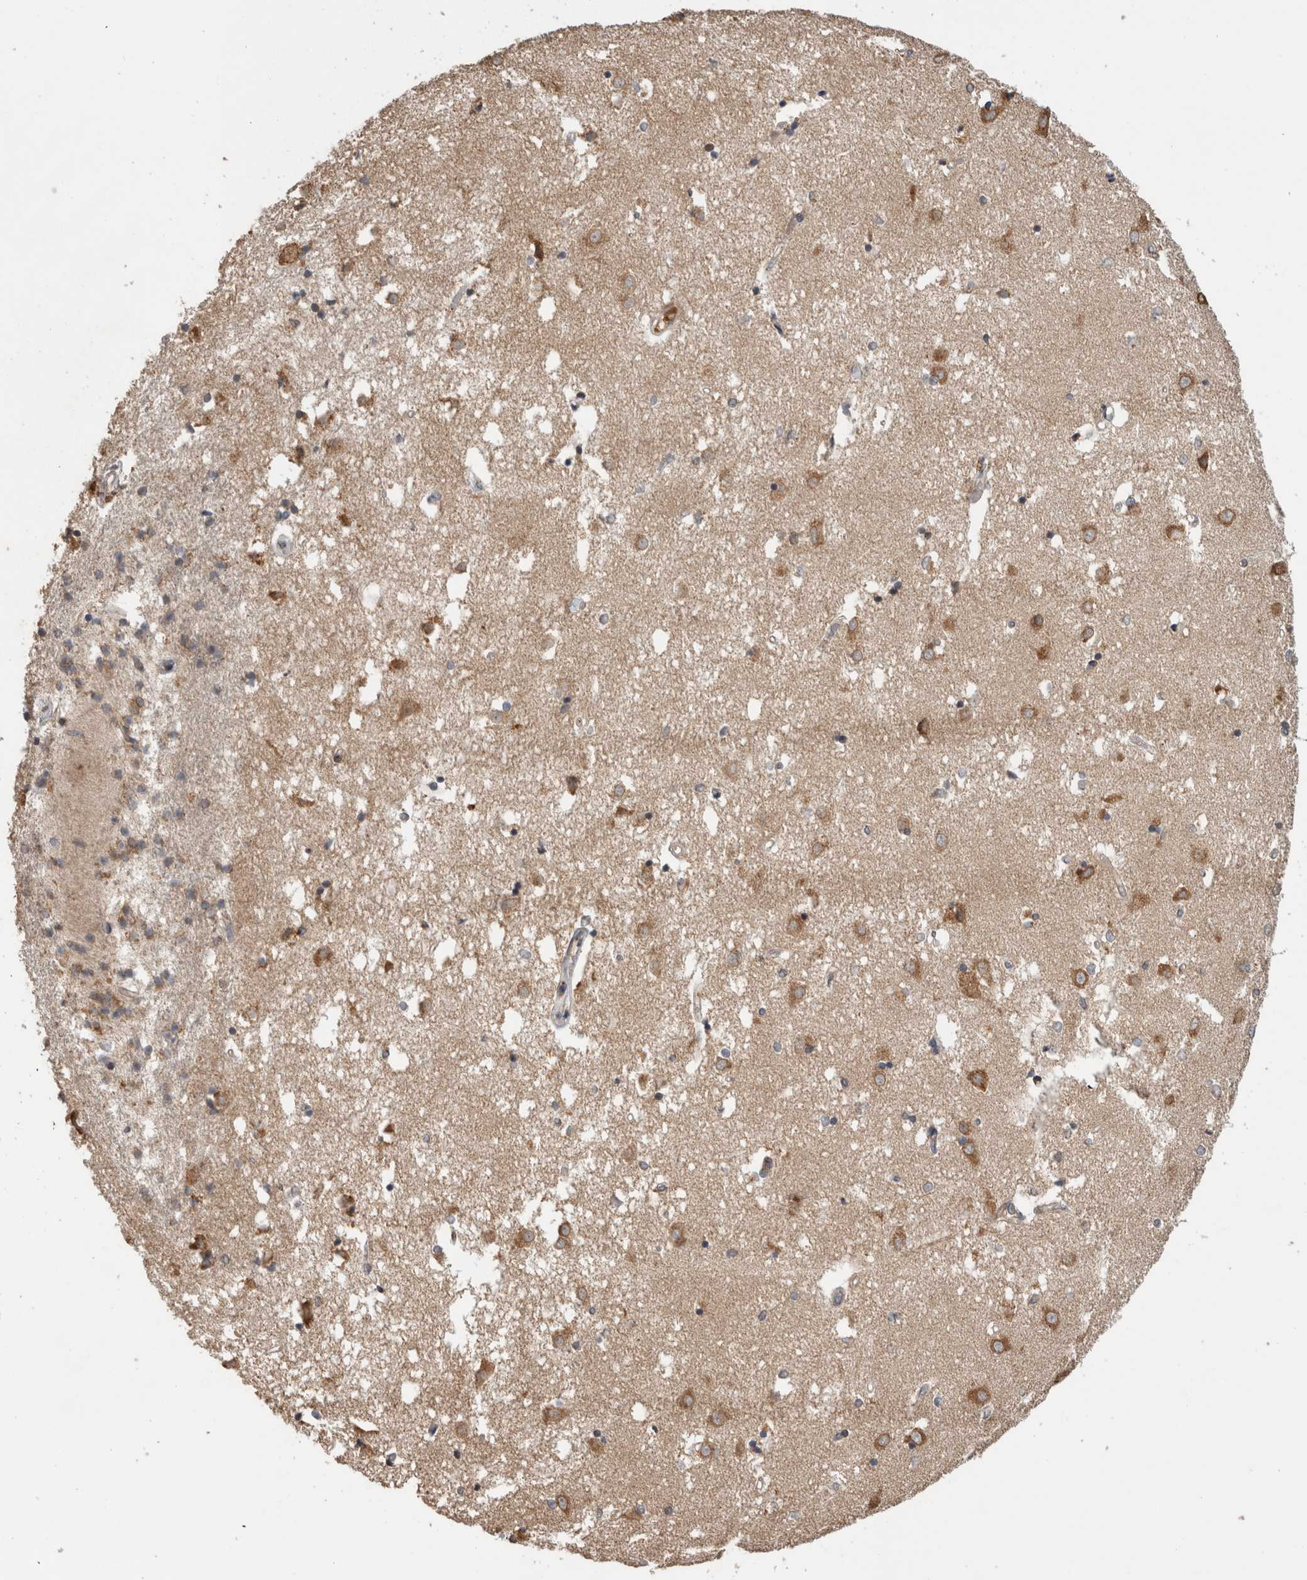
{"staining": {"intensity": "moderate", "quantity": ">75%", "location": "cytoplasmic/membranous"}, "tissue": "caudate", "cell_type": "Glial cells", "image_type": "normal", "snomed": [{"axis": "morphology", "description": "Normal tissue, NOS"}, {"axis": "topography", "description": "Lateral ventricle wall"}], "caption": "Human caudate stained for a protein (brown) shows moderate cytoplasmic/membranous positive staining in approximately >75% of glial cells.", "gene": "ADGRL3", "patient": {"sex": "male", "age": 45}}